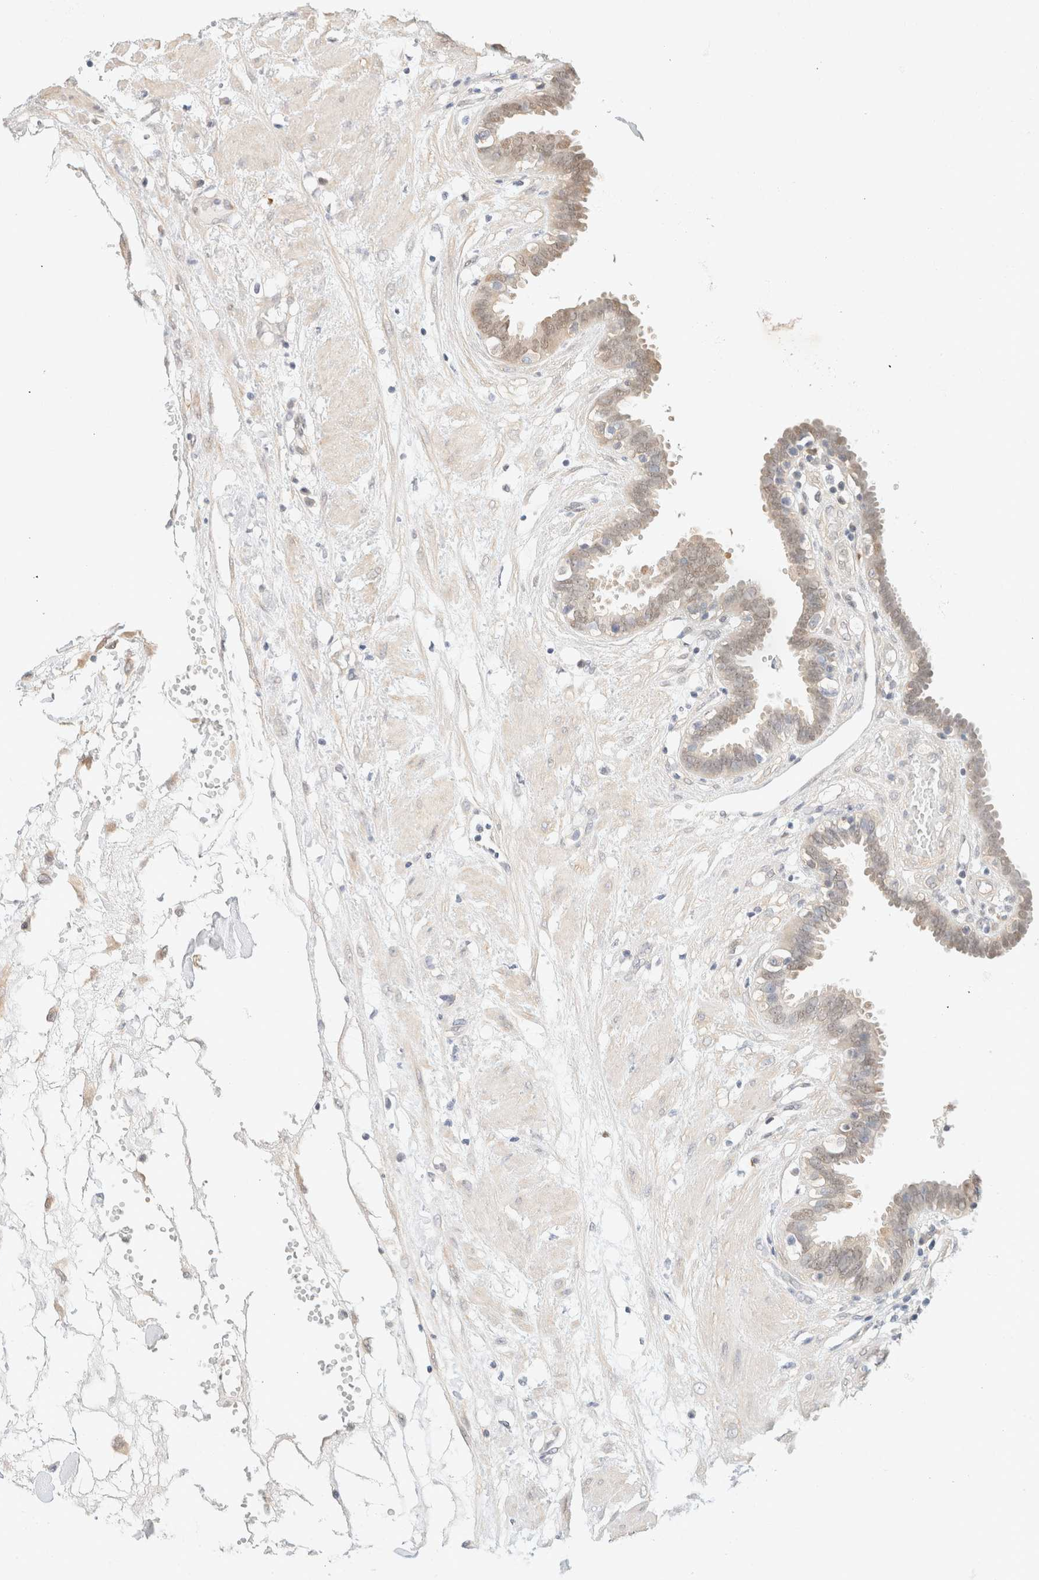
{"staining": {"intensity": "moderate", "quantity": ">75%", "location": "cytoplasmic/membranous"}, "tissue": "fallopian tube", "cell_type": "Glandular cells", "image_type": "normal", "snomed": [{"axis": "morphology", "description": "Normal tissue, NOS"}, {"axis": "topography", "description": "Fallopian tube"}, {"axis": "topography", "description": "Placenta"}], "caption": "An image of human fallopian tube stained for a protein displays moderate cytoplasmic/membranous brown staining in glandular cells.", "gene": "GPI", "patient": {"sex": "female", "age": 32}}